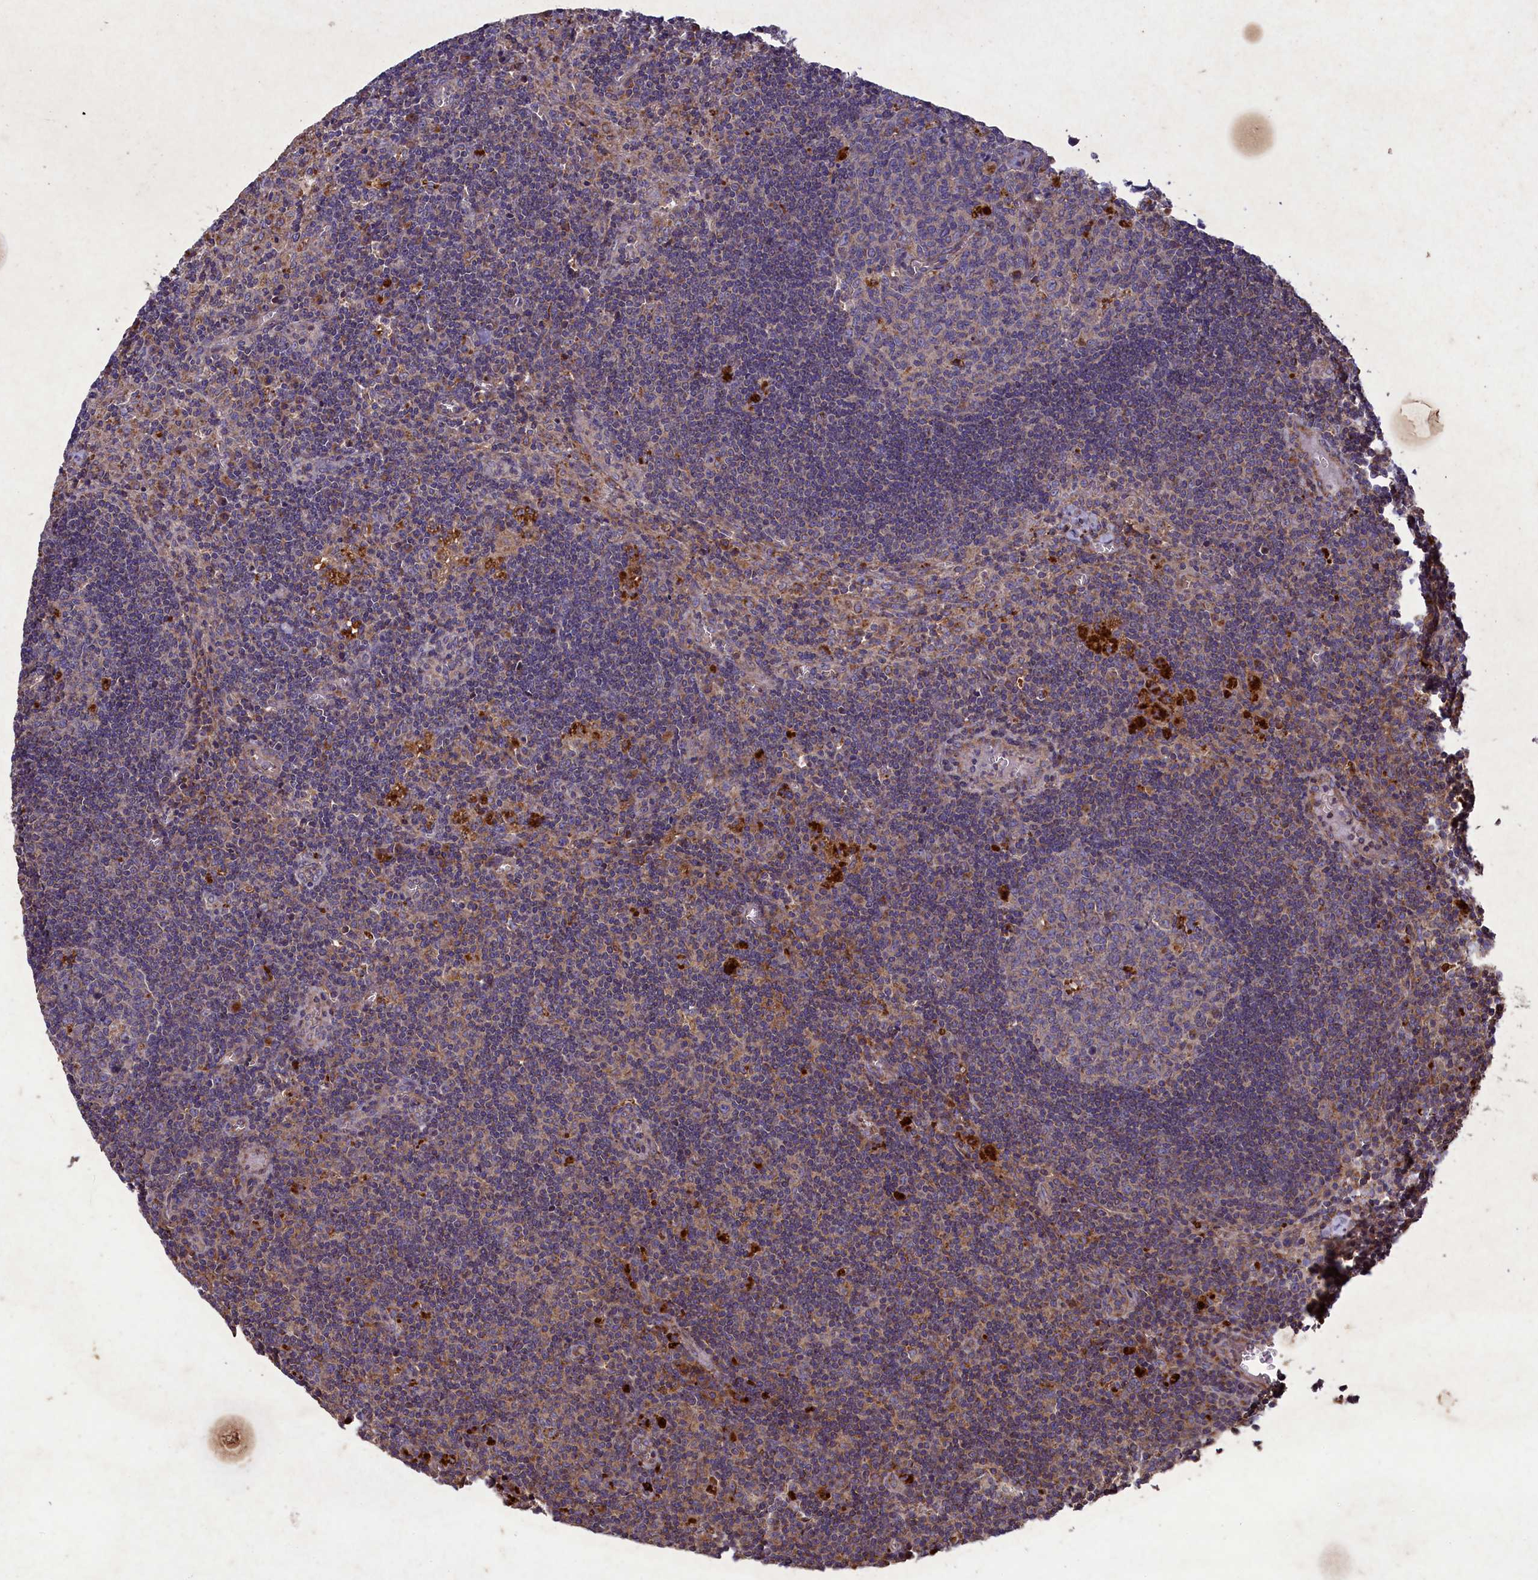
{"staining": {"intensity": "moderate", "quantity": "<25%", "location": "cytoplasmic/membranous"}, "tissue": "lymph node", "cell_type": "Germinal center cells", "image_type": "normal", "snomed": [{"axis": "morphology", "description": "Normal tissue, NOS"}, {"axis": "topography", "description": "Lymph node"}], "caption": "About <25% of germinal center cells in benign lymph node show moderate cytoplasmic/membranous protein staining as visualized by brown immunohistochemical staining.", "gene": "CIAO2B", "patient": {"sex": "male", "age": 58}}